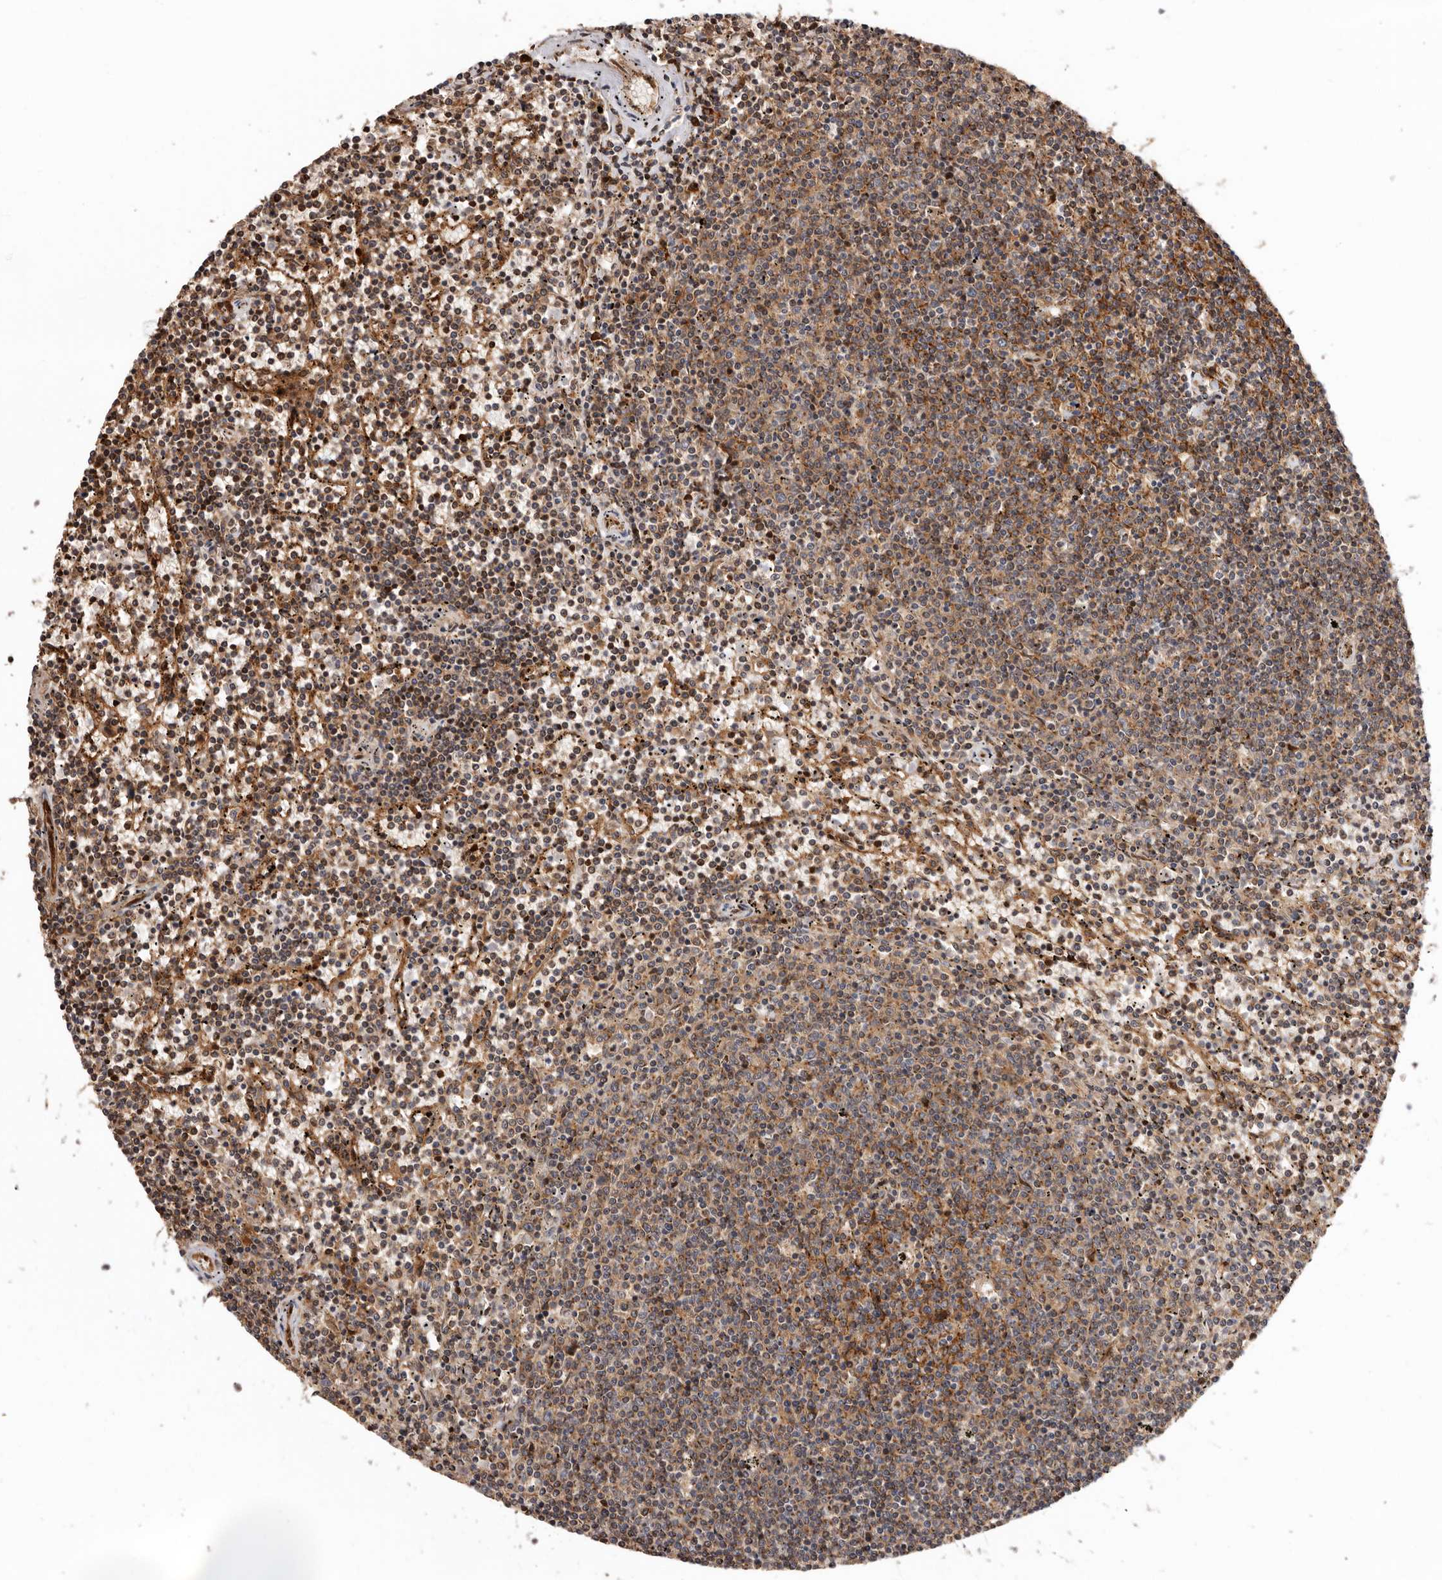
{"staining": {"intensity": "moderate", "quantity": "25%-75%", "location": "cytoplasmic/membranous"}, "tissue": "lymphoma", "cell_type": "Tumor cells", "image_type": "cancer", "snomed": [{"axis": "morphology", "description": "Malignant lymphoma, non-Hodgkin's type, Low grade"}, {"axis": "topography", "description": "Spleen"}], "caption": "Immunohistochemistry (DAB (3,3'-diaminobenzidine)) staining of human lymphoma exhibits moderate cytoplasmic/membranous protein staining in about 25%-75% of tumor cells.", "gene": "GPR27", "patient": {"sex": "female", "age": 50}}